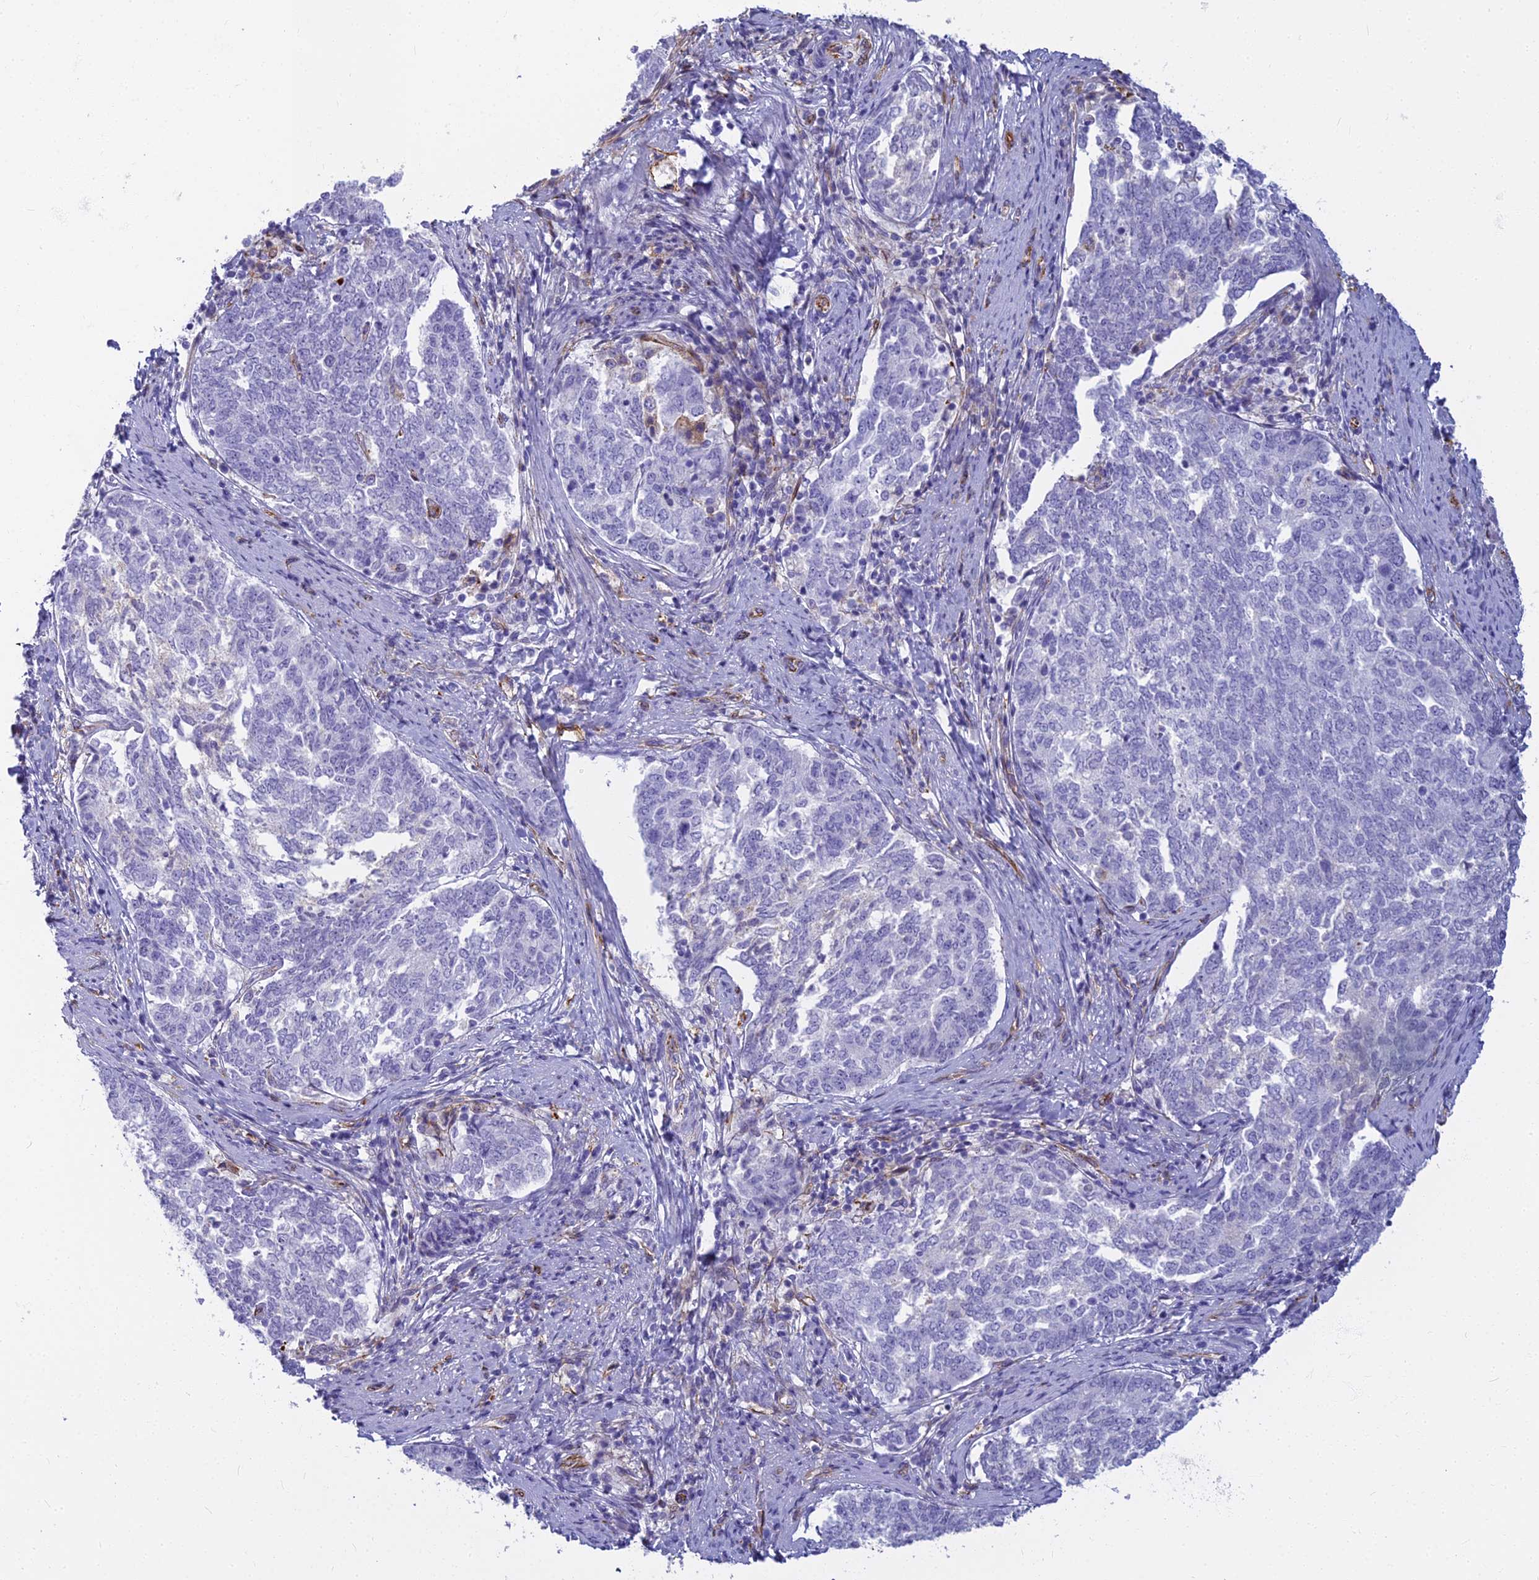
{"staining": {"intensity": "negative", "quantity": "none", "location": "none"}, "tissue": "endometrial cancer", "cell_type": "Tumor cells", "image_type": "cancer", "snomed": [{"axis": "morphology", "description": "Adenocarcinoma, NOS"}, {"axis": "topography", "description": "Endometrium"}], "caption": "Immunohistochemistry (IHC) photomicrograph of neoplastic tissue: human endometrial adenocarcinoma stained with DAB (3,3'-diaminobenzidine) demonstrates no significant protein positivity in tumor cells. The staining was performed using DAB to visualize the protein expression in brown, while the nuclei were stained in blue with hematoxylin (Magnification: 20x).", "gene": "EVI2A", "patient": {"sex": "female", "age": 80}}